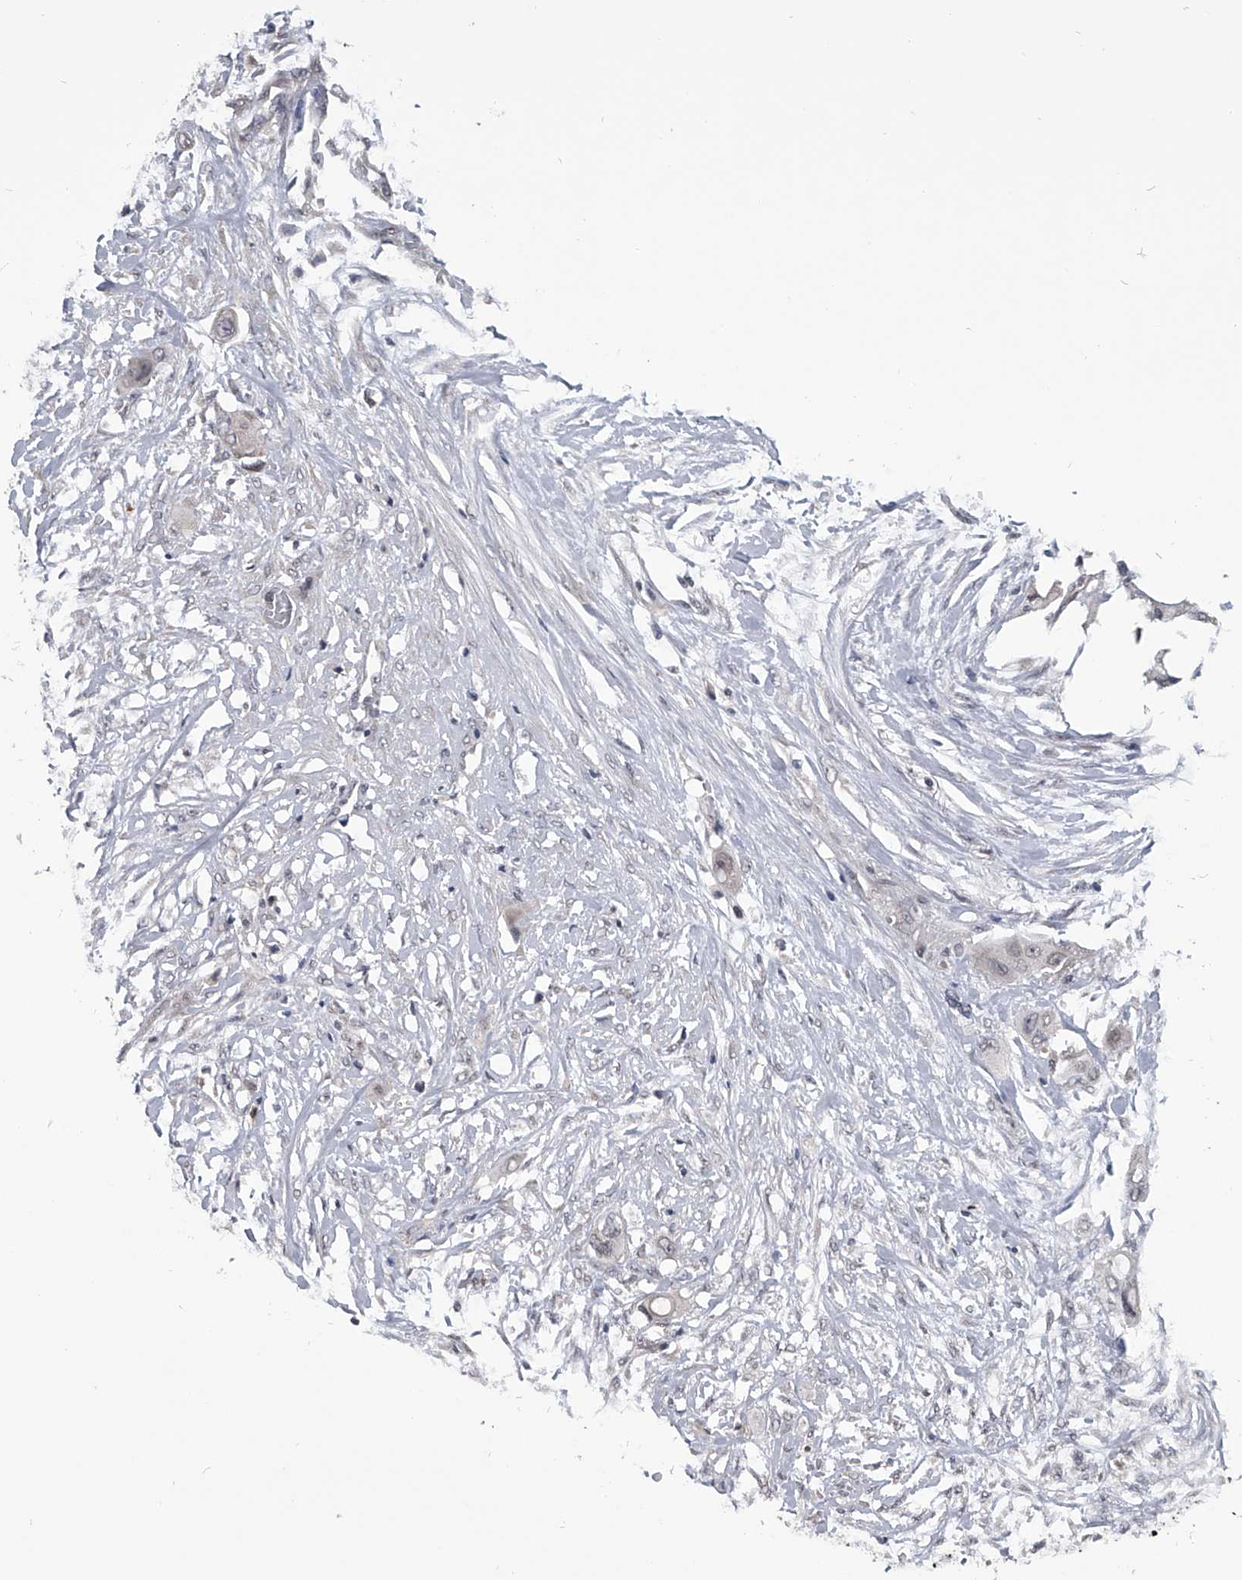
{"staining": {"intensity": "weak", "quantity": "25%-75%", "location": "nuclear"}, "tissue": "colorectal cancer", "cell_type": "Tumor cells", "image_type": "cancer", "snomed": [{"axis": "morphology", "description": "Adenocarcinoma, NOS"}, {"axis": "topography", "description": "Colon"}], "caption": "This is a micrograph of IHC staining of colorectal cancer (adenocarcinoma), which shows weak expression in the nuclear of tumor cells.", "gene": "TSNAX", "patient": {"sex": "female", "age": 57}}